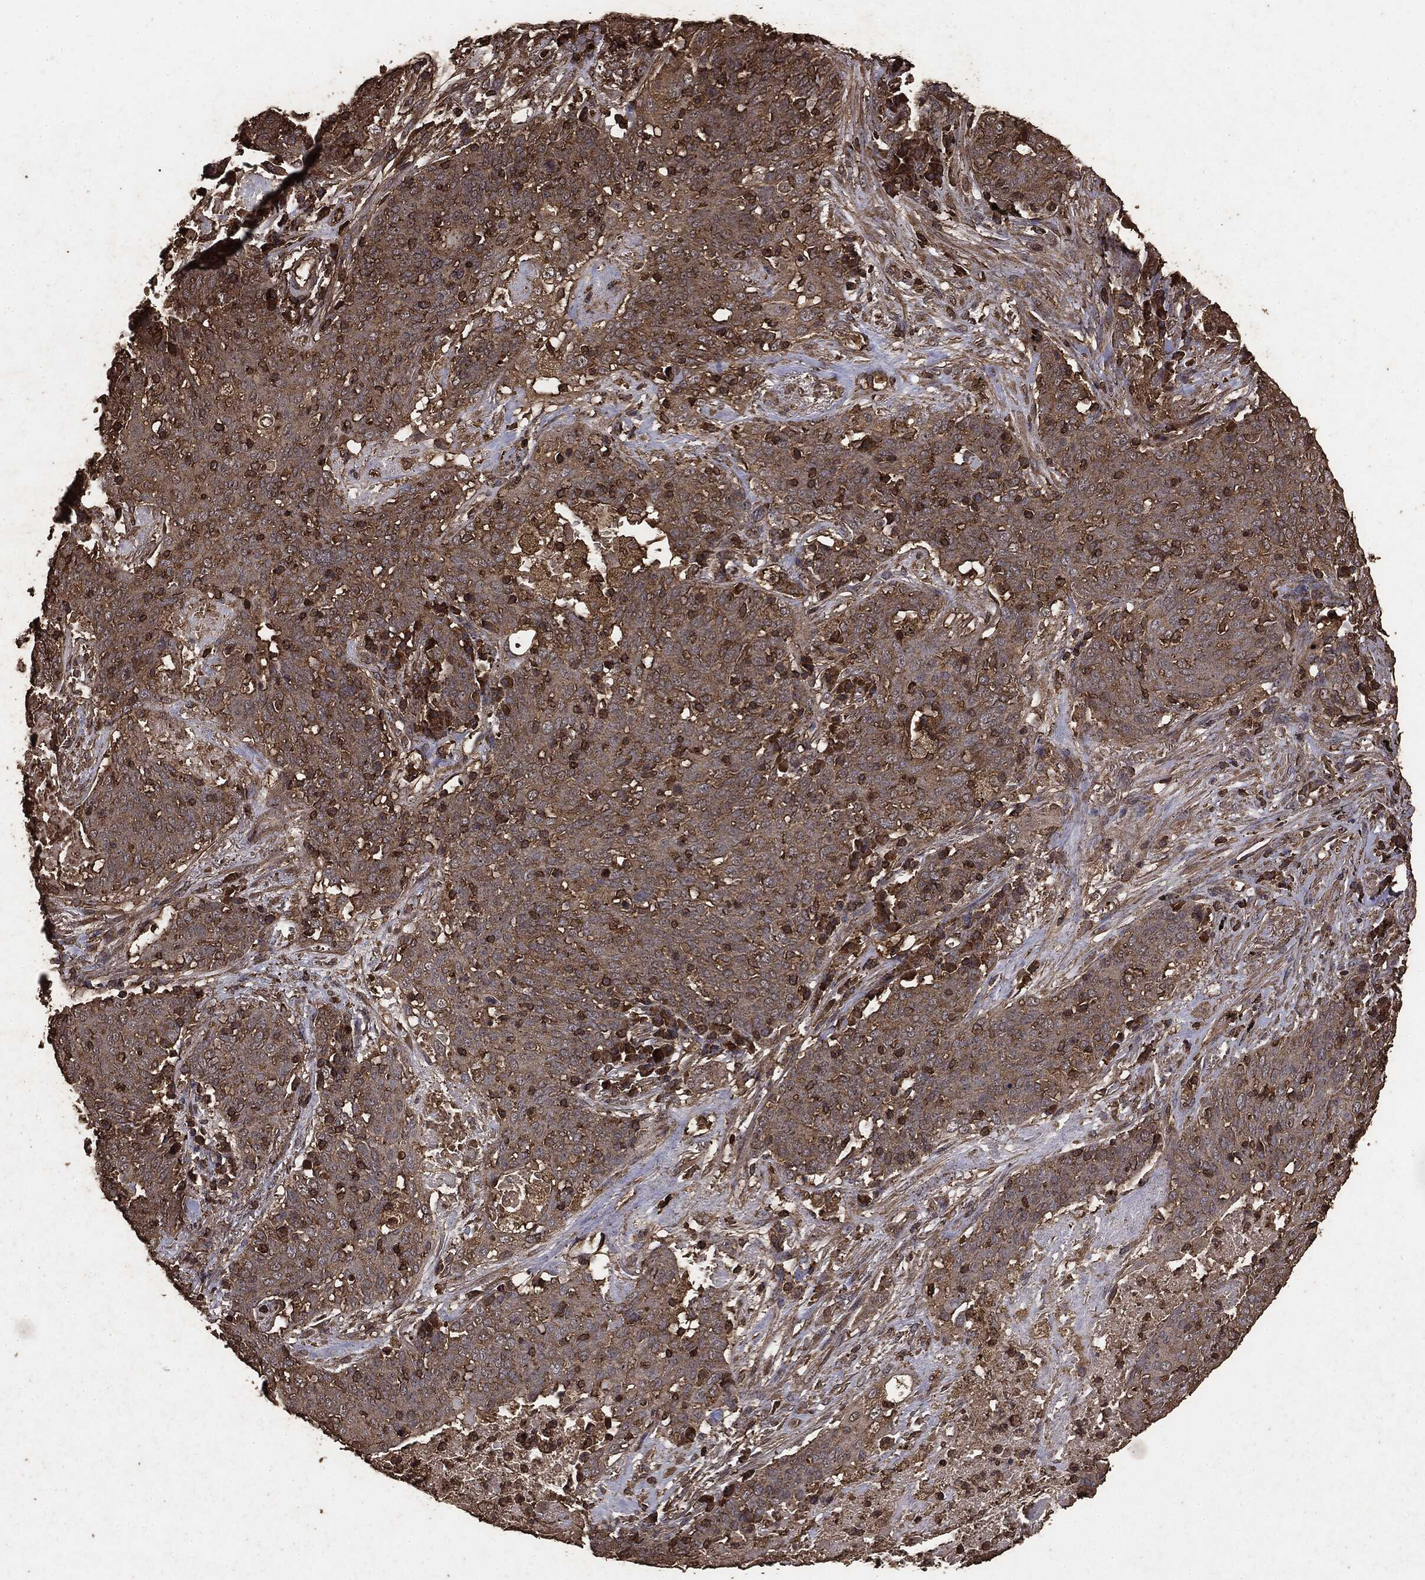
{"staining": {"intensity": "moderate", "quantity": ">75%", "location": "cytoplasmic/membranous"}, "tissue": "lung cancer", "cell_type": "Tumor cells", "image_type": "cancer", "snomed": [{"axis": "morphology", "description": "Squamous cell carcinoma, NOS"}, {"axis": "topography", "description": "Lung"}], "caption": "The photomicrograph exhibits immunohistochemical staining of lung squamous cell carcinoma. There is moderate cytoplasmic/membranous expression is present in approximately >75% of tumor cells. Immunohistochemistry stains the protein in brown and the nuclei are stained blue.", "gene": "MTOR", "patient": {"sex": "male", "age": 82}}